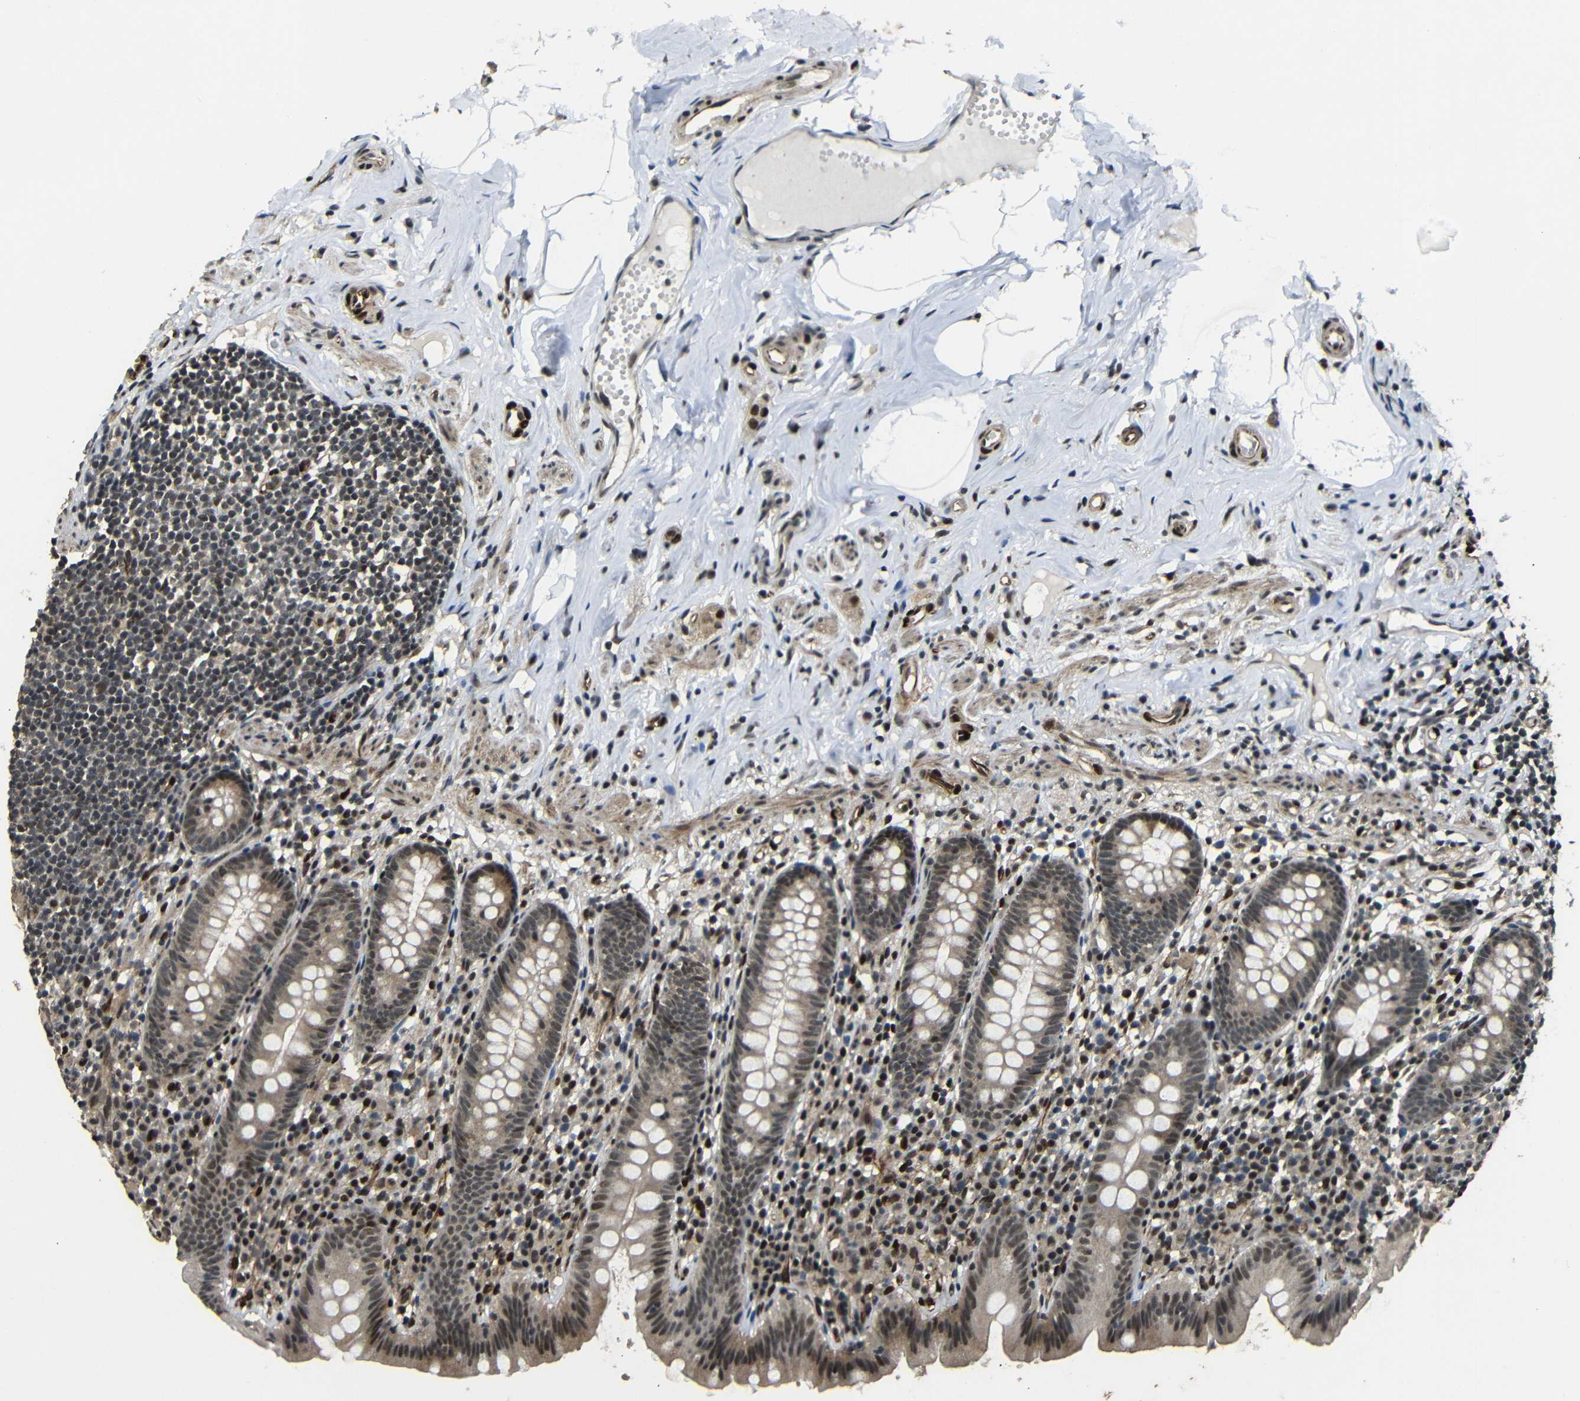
{"staining": {"intensity": "moderate", "quantity": ">75%", "location": "cytoplasmic/membranous,nuclear"}, "tissue": "appendix", "cell_type": "Glandular cells", "image_type": "normal", "snomed": [{"axis": "morphology", "description": "Normal tissue, NOS"}, {"axis": "topography", "description": "Appendix"}], "caption": "The immunohistochemical stain labels moderate cytoplasmic/membranous,nuclear positivity in glandular cells of normal appendix.", "gene": "TBX2", "patient": {"sex": "male", "age": 52}}